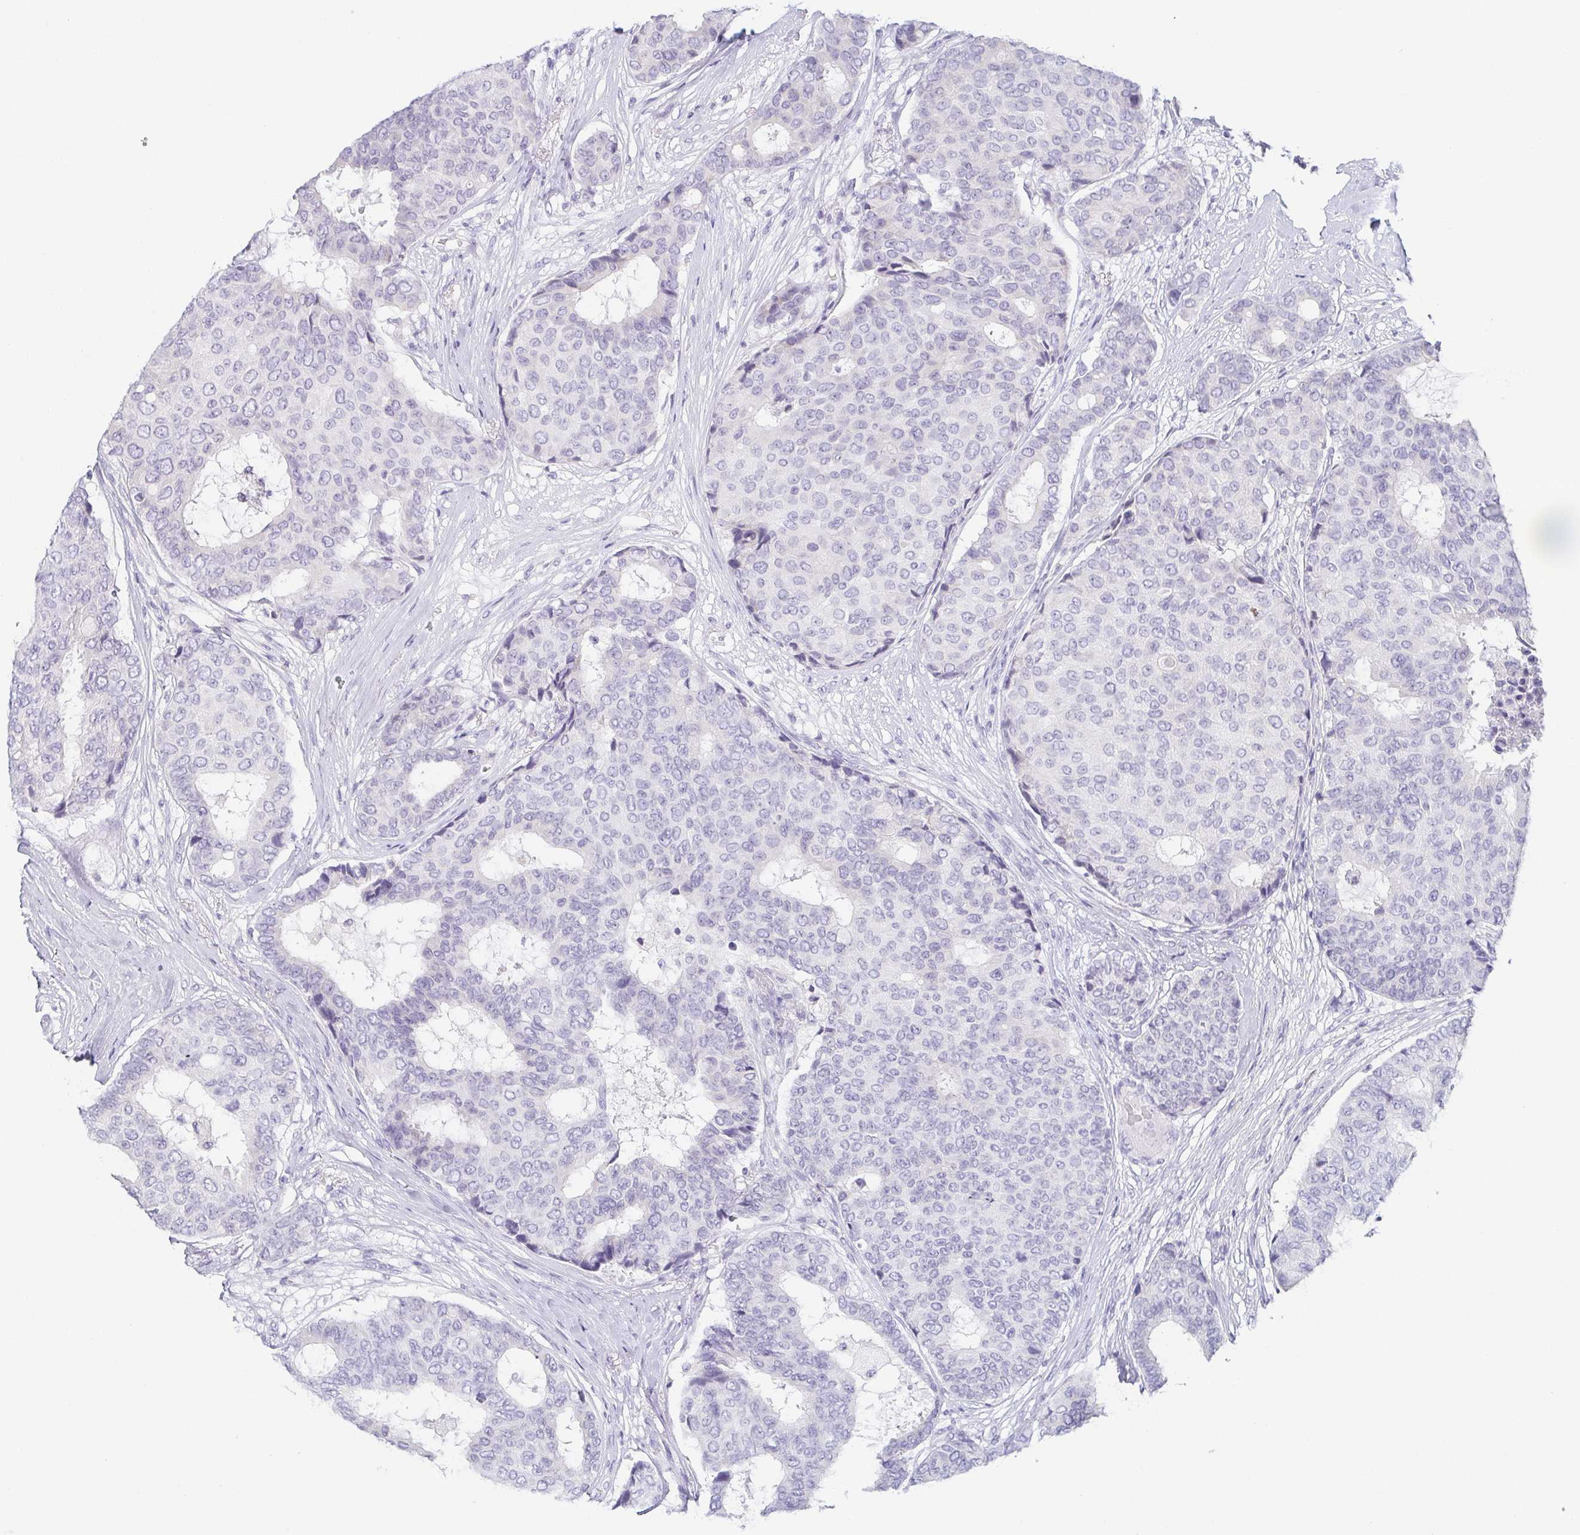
{"staining": {"intensity": "negative", "quantity": "none", "location": "none"}, "tissue": "breast cancer", "cell_type": "Tumor cells", "image_type": "cancer", "snomed": [{"axis": "morphology", "description": "Duct carcinoma"}, {"axis": "topography", "description": "Breast"}], "caption": "Invasive ductal carcinoma (breast) was stained to show a protein in brown. There is no significant positivity in tumor cells.", "gene": "PRR27", "patient": {"sex": "female", "age": 75}}